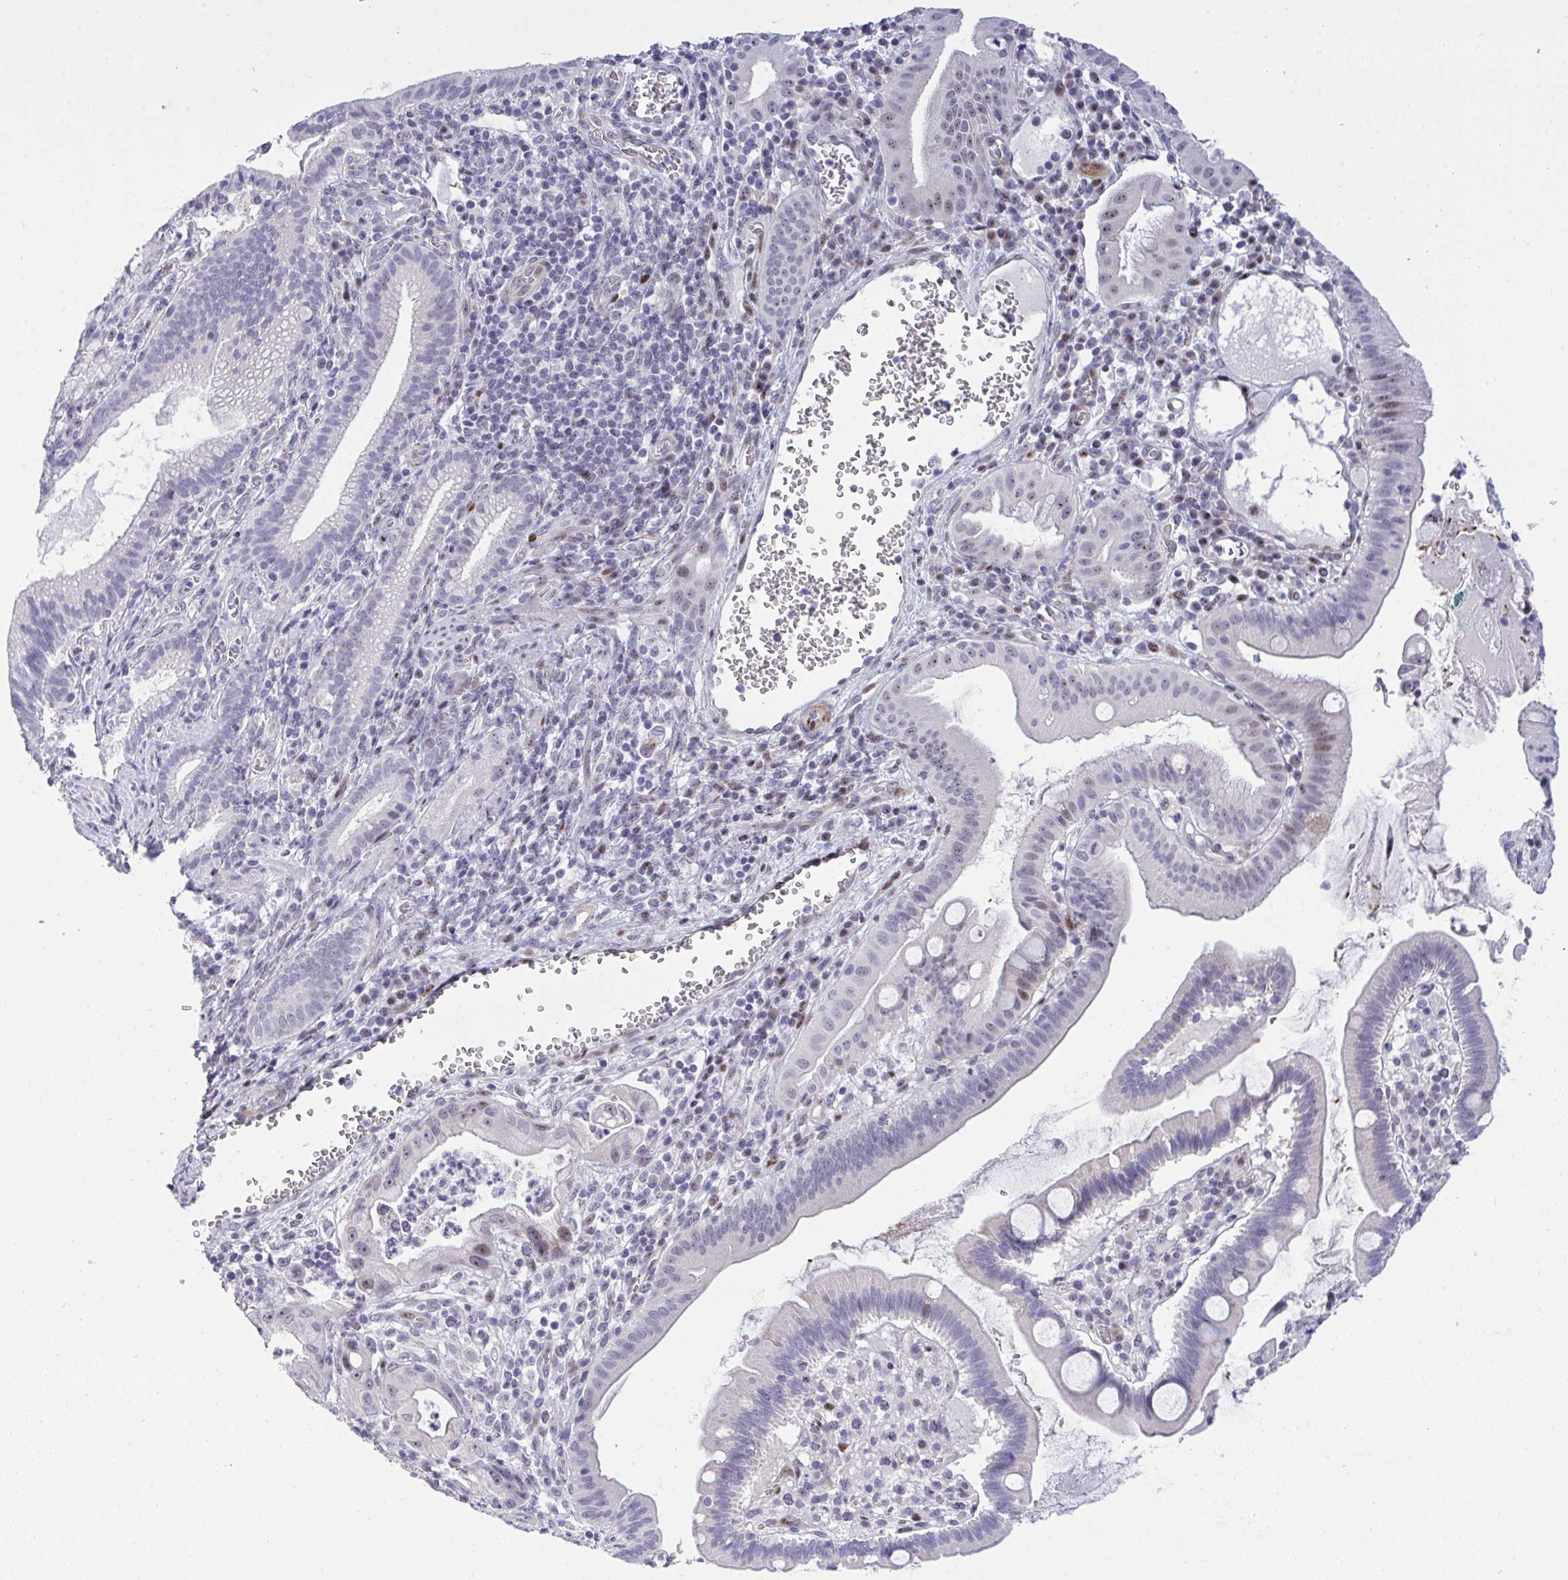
{"staining": {"intensity": "weak", "quantity": "<25%", "location": "nuclear"}, "tissue": "pancreatic cancer", "cell_type": "Tumor cells", "image_type": "cancer", "snomed": [{"axis": "morphology", "description": "Adenocarcinoma, NOS"}, {"axis": "topography", "description": "Pancreas"}], "caption": "This photomicrograph is of pancreatic adenocarcinoma stained with IHC to label a protein in brown with the nuclei are counter-stained blue. There is no positivity in tumor cells.", "gene": "PLPPR3", "patient": {"sex": "male", "age": 68}}